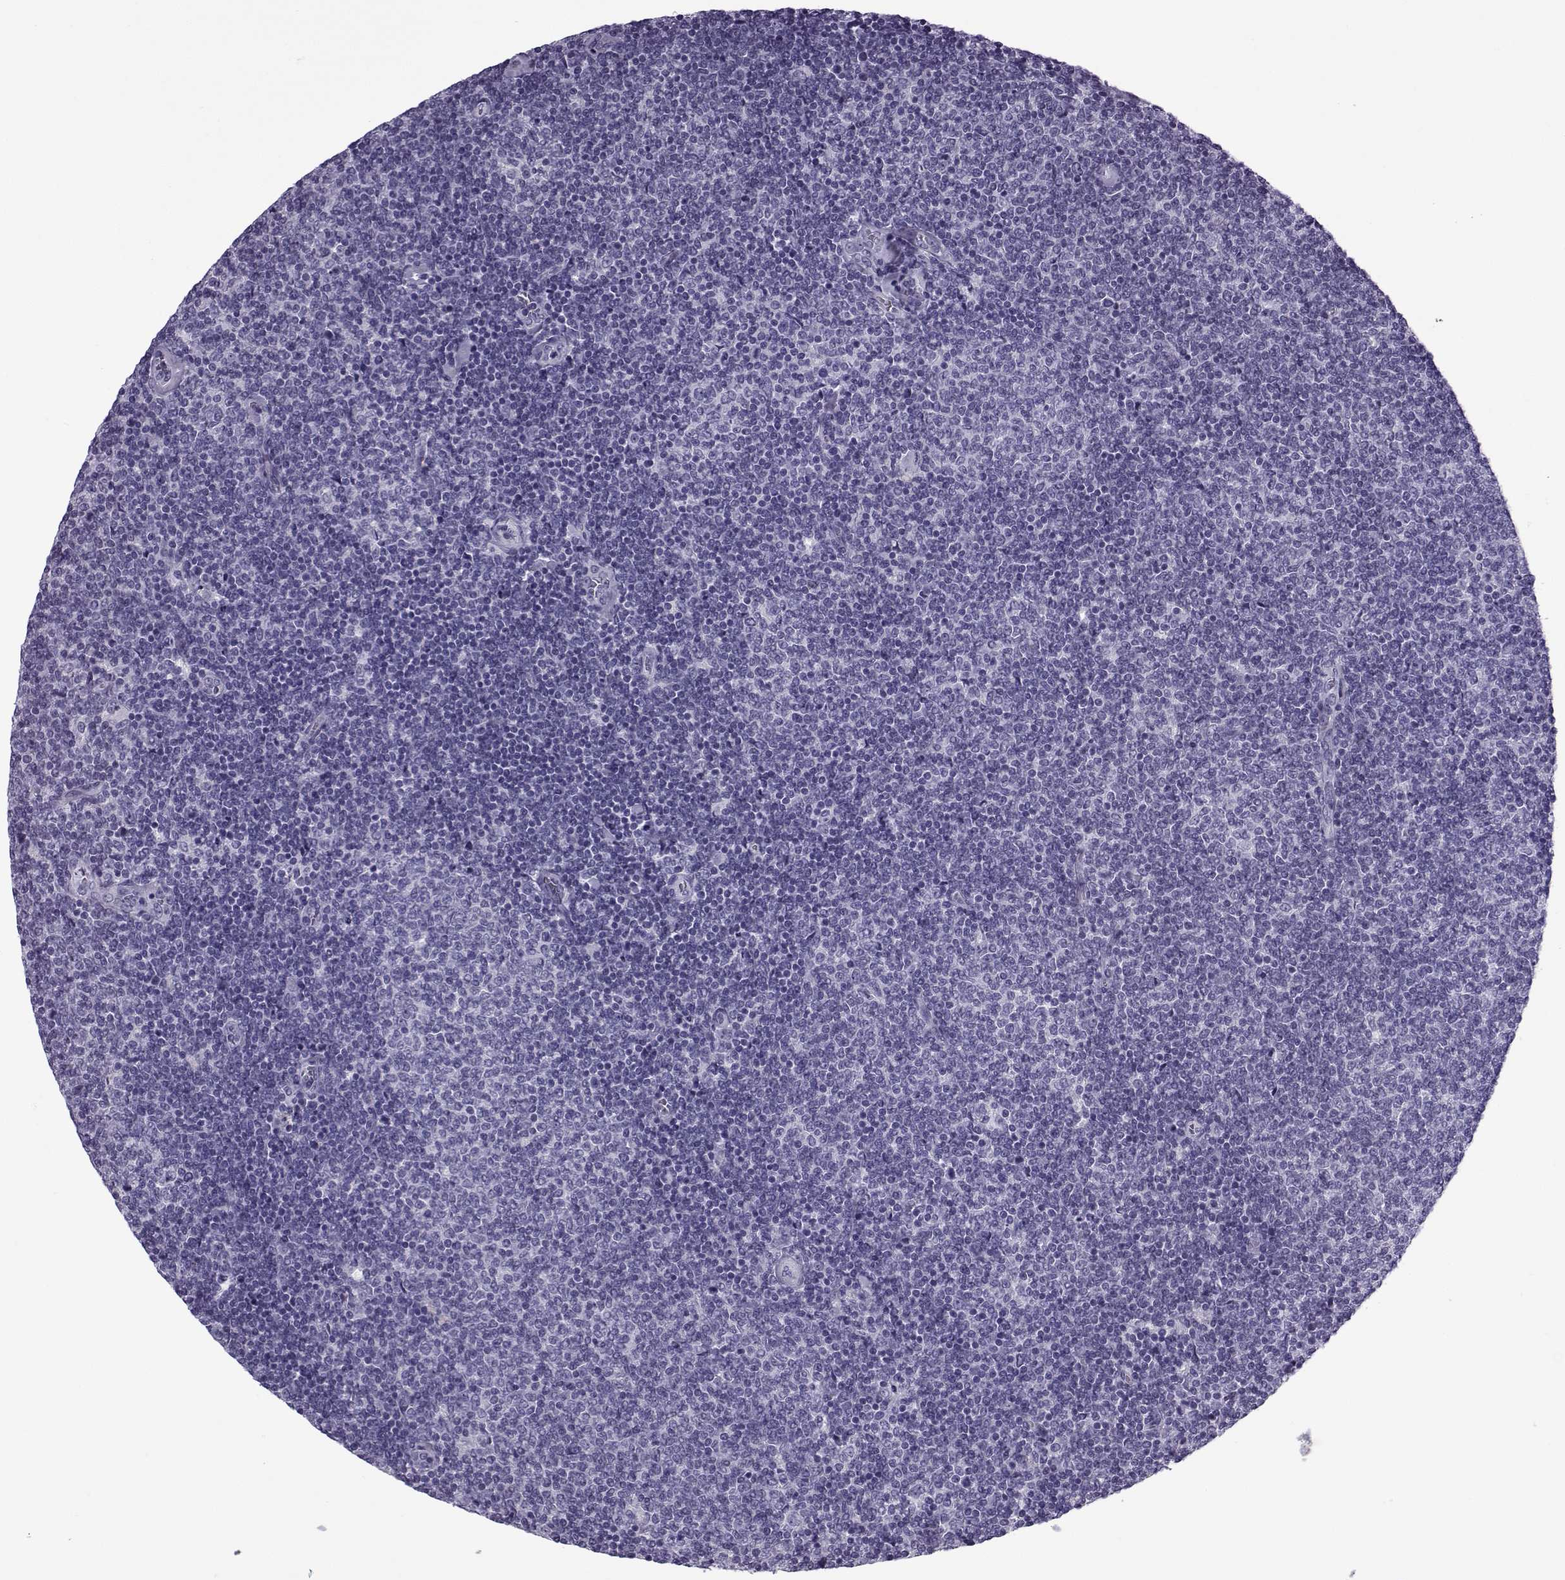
{"staining": {"intensity": "negative", "quantity": "none", "location": "none"}, "tissue": "lymphoma", "cell_type": "Tumor cells", "image_type": "cancer", "snomed": [{"axis": "morphology", "description": "Malignant lymphoma, non-Hodgkin's type, Low grade"}, {"axis": "topography", "description": "Lymph node"}], "caption": "This is a micrograph of immunohistochemistry (IHC) staining of low-grade malignant lymphoma, non-Hodgkin's type, which shows no staining in tumor cells.", "gene": "OIP5", "patient": {"sex": "male", "age": 52}}